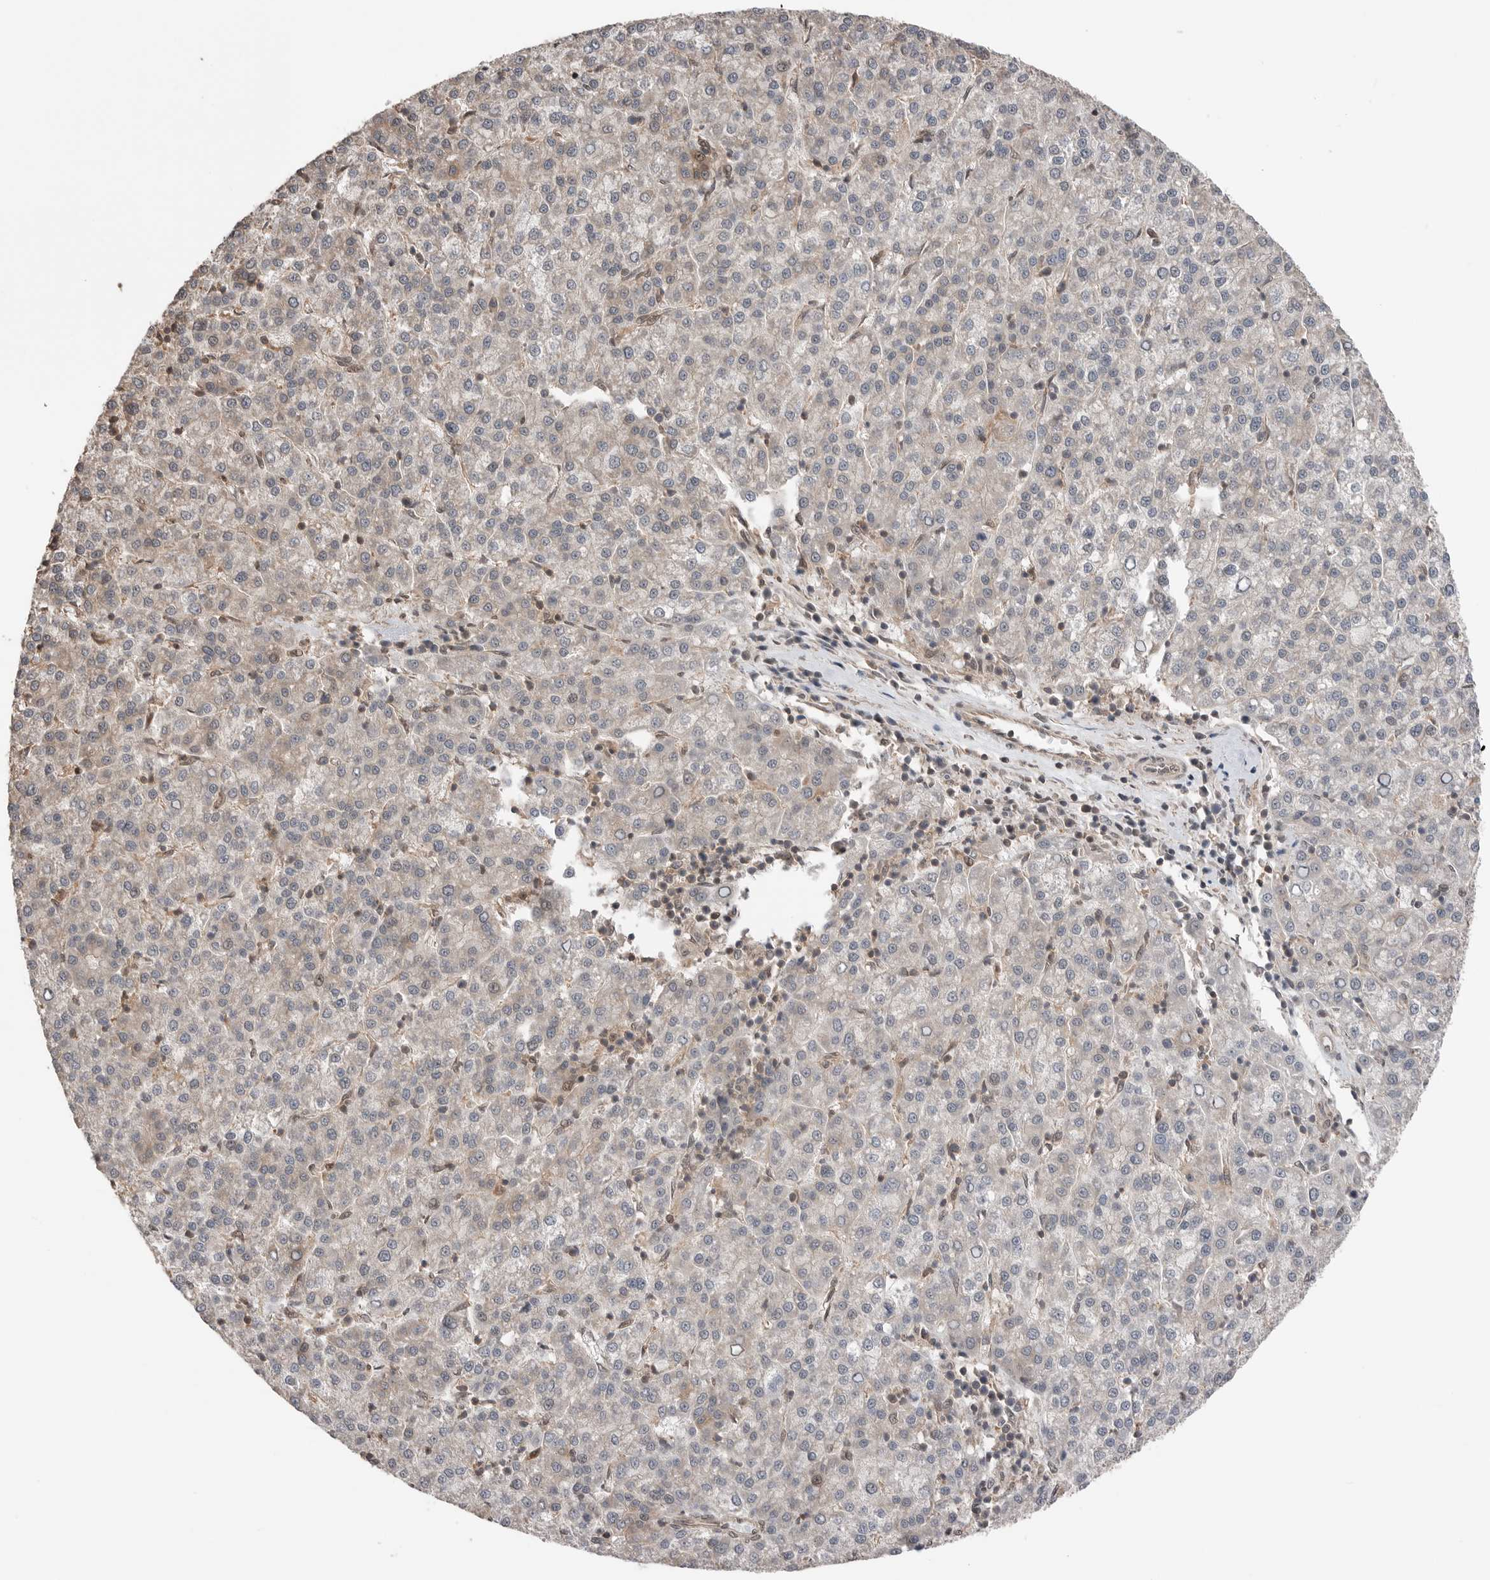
{"staining": {"intensity": "weak", "quantity": "<25%", "location": "cytoplasmic/membranous"}, "tissue": "liver cancer", "cell_type": "Tumor cells", "image_type": "cancer", "snomed": [{"axis": "morphology", "description": "Carcinoma, Hepatocellular, NOS"}, {"axis": "topography", "description": "Liver"}], "caption": "Tumor cells are negative for protein expression in human hepatocellular carcinoma (liver).", "gene": "PEAK1", "patient": {"sex": "female", "age": 58}}